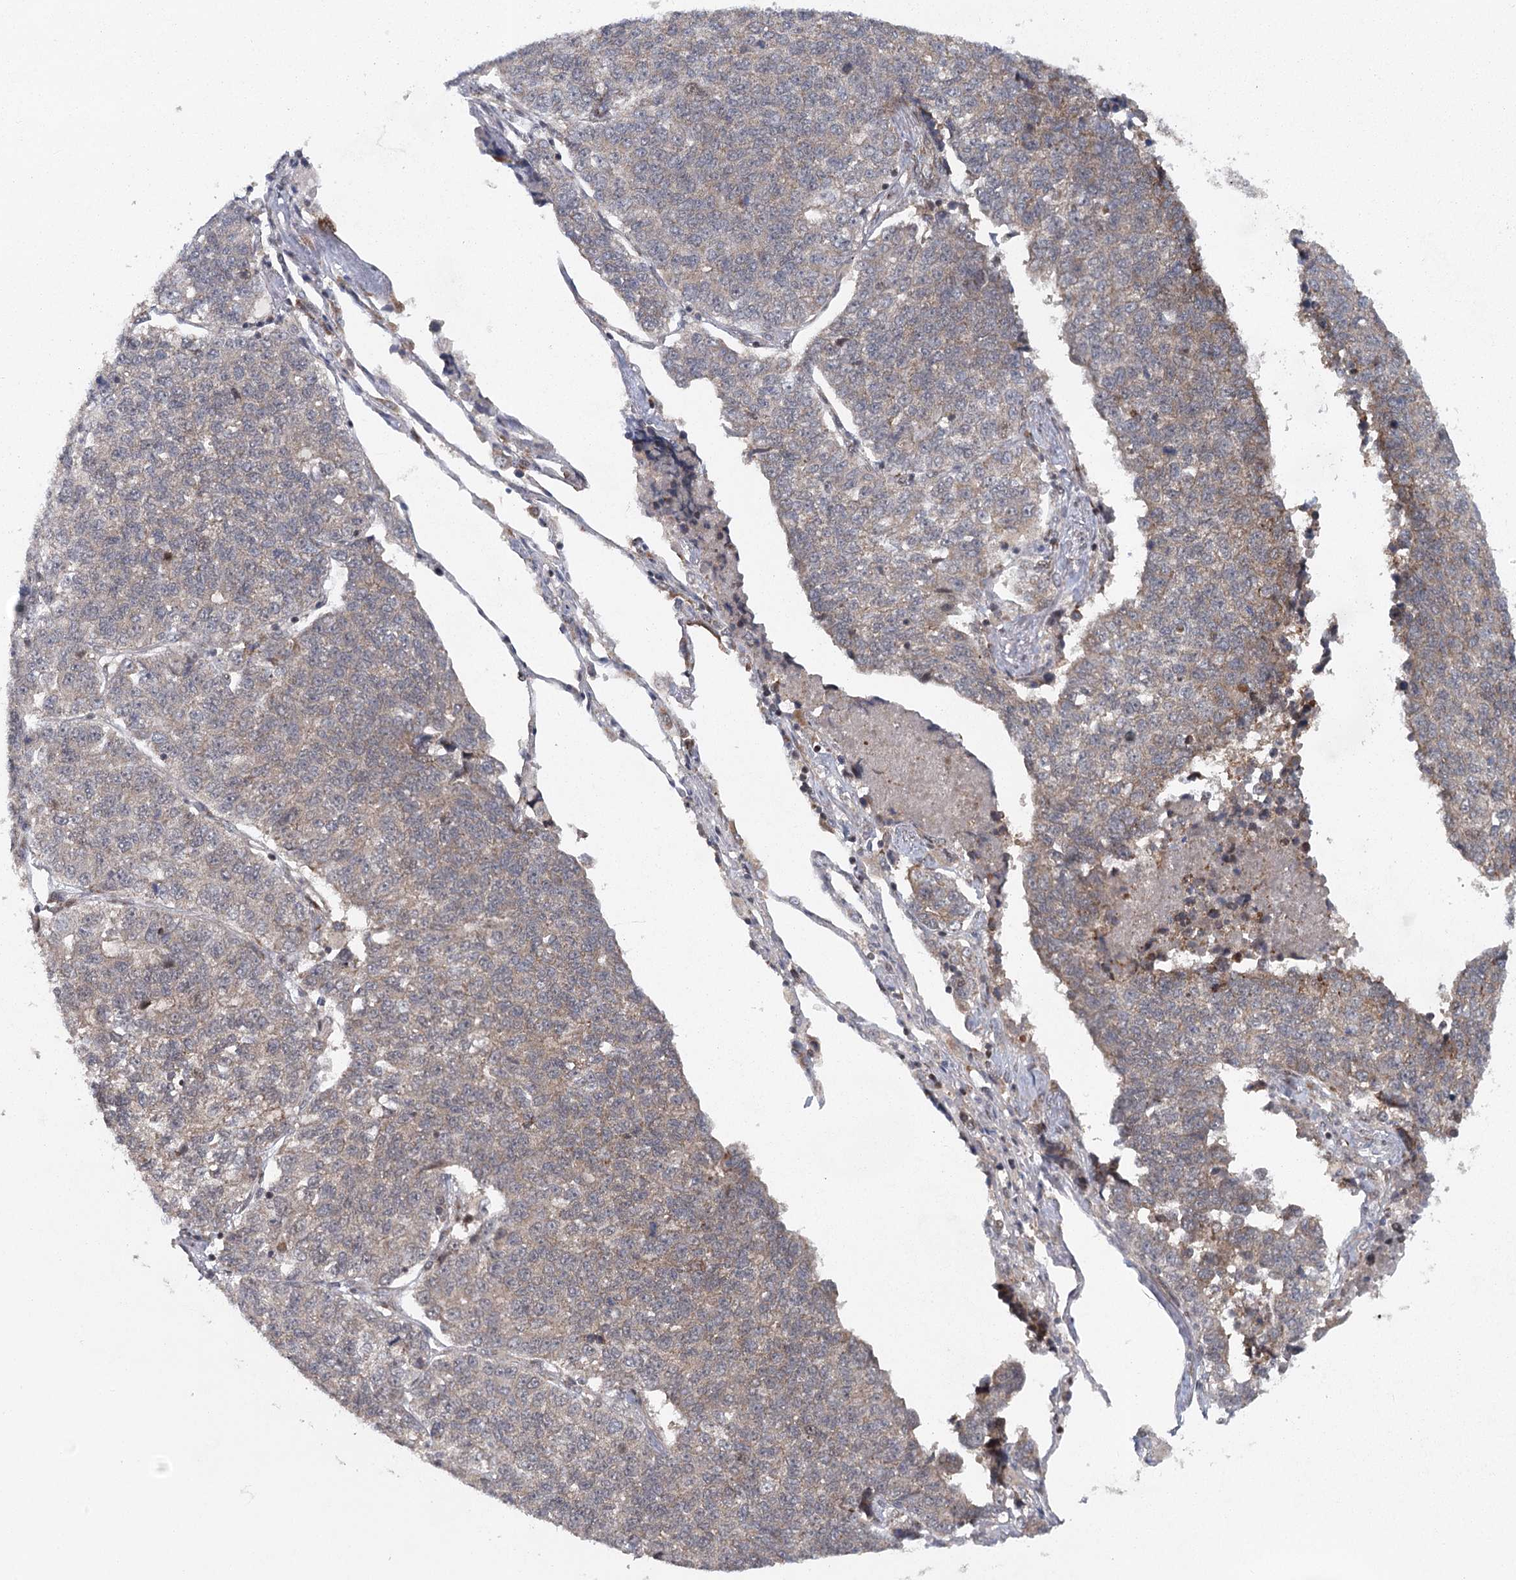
{"staining": {"intensity": "negative", "quantity": "none", "location": "none"}, "tissue": "lung cancer", "cell_type": "Tumor cells", "image_type": "cancer", "snomed": [{"axis": "morphology", "description": "Adenocarcinoma, NOS"}, {"axis": "topography", "description": "Lung"}], "caption": "DAB immunohistochemical staining of lung cancer (adenocarcinoma) reveals no significant staining in tumor cells. (DAB immunohistochemistry (IHC), high magnification).", "gene": "IFT46", "patient": {"sex": "male", "age": 49}}